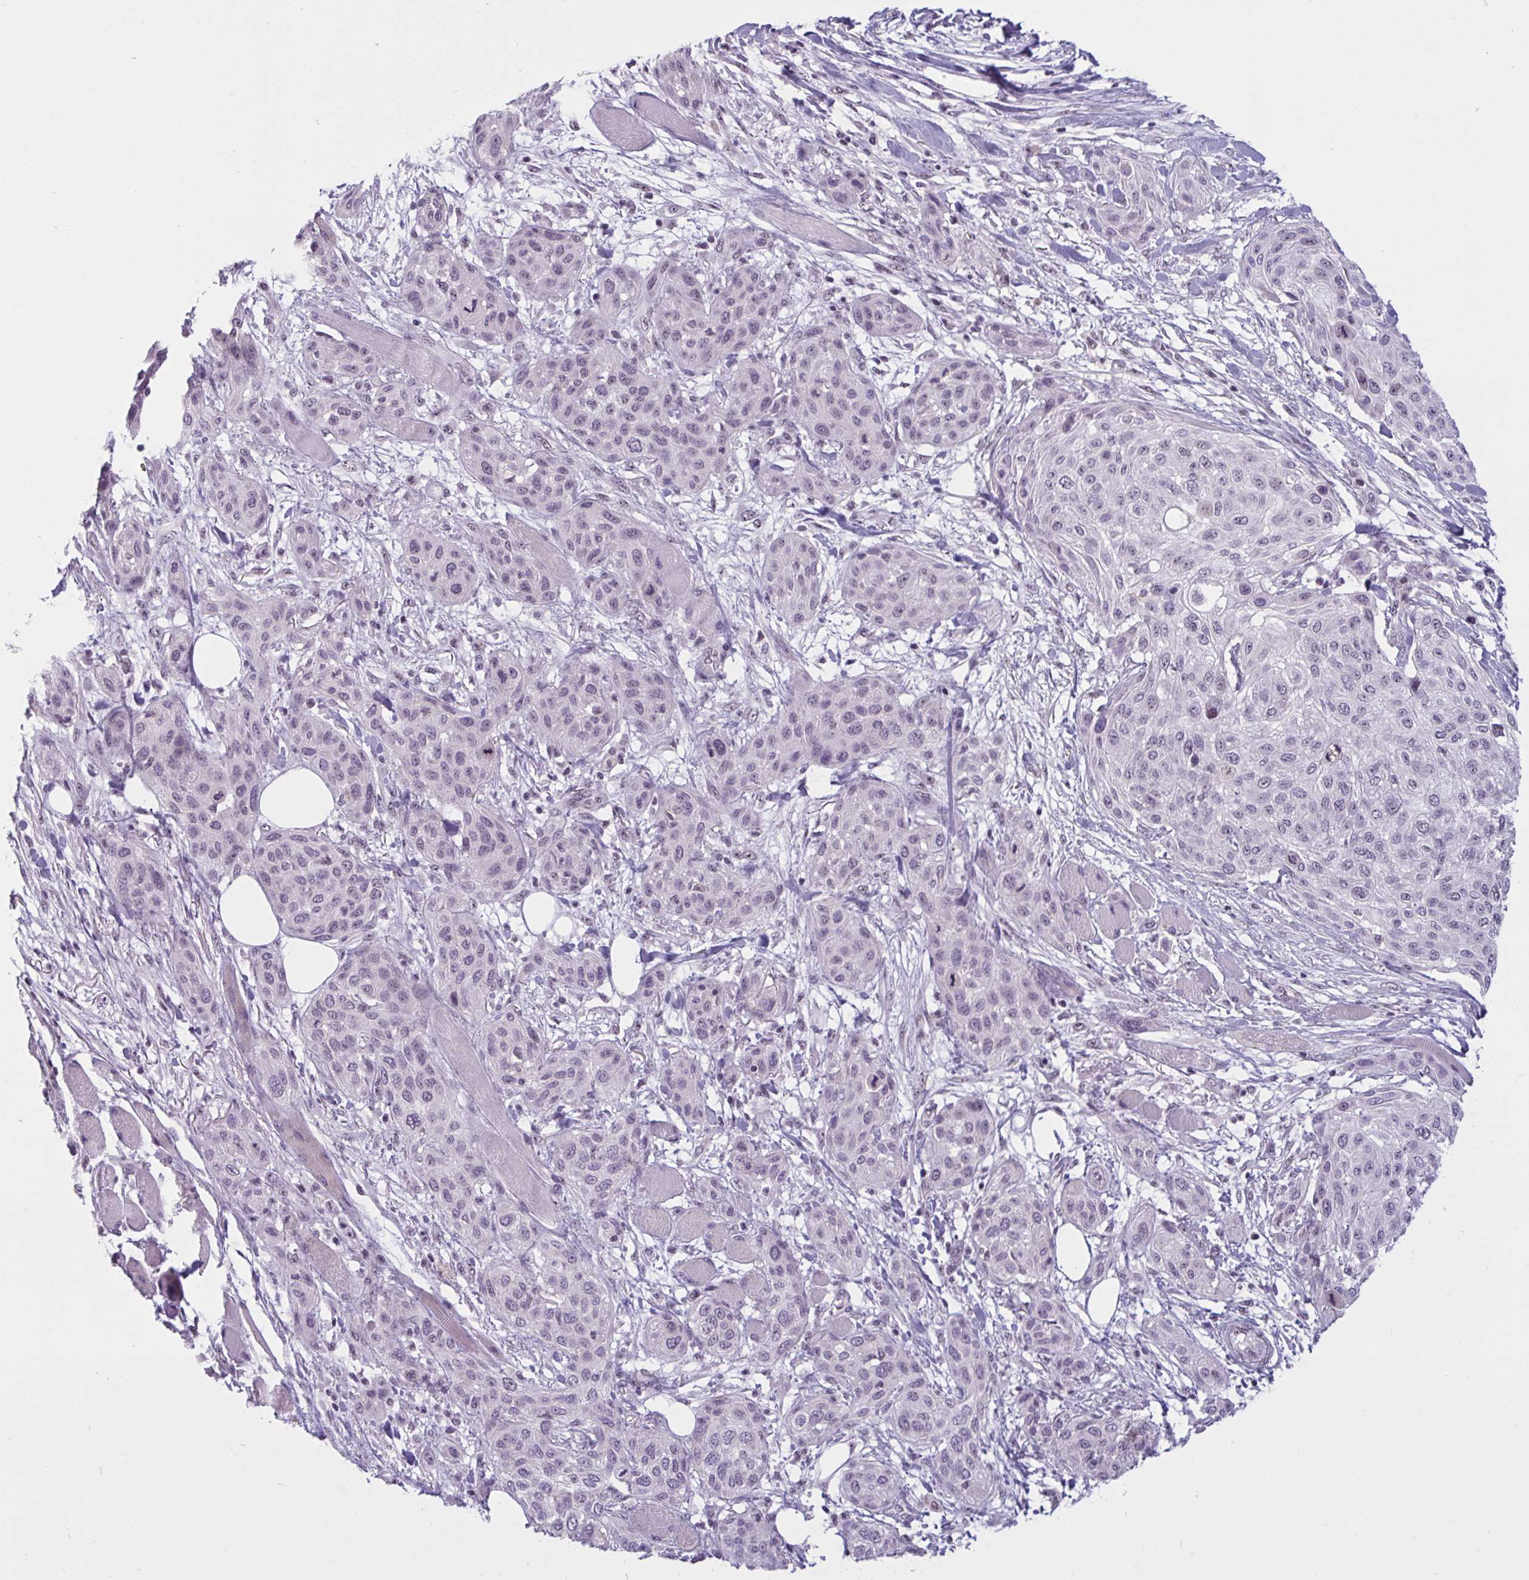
{"staining": {"intensity": "negative", "quantity": "none", "location": "none"}, "tissue": "skin cancer", "cell_type": "Tumor cells", "image_type": "cancer", "snomed": [{"axis": "morphology", "description": "Squamous cell carcinoma, NOS"}, {"axis": "topography", "description": "Skin"}], "caption": "This histopathology image is of squamous cell carcinoma (skin) stained with immunohistochemistry to label a protein in brown with the nuclei are counter-stained blue. There is no staining in tumor cells. The staining was performed using DAB to visualize the protein expression in brown, while the nuclei were stained in blue with hematoxylin (Magnification: 20x).", "gene": "TGM6", "patient": {"sex": "female", "age": 87}}